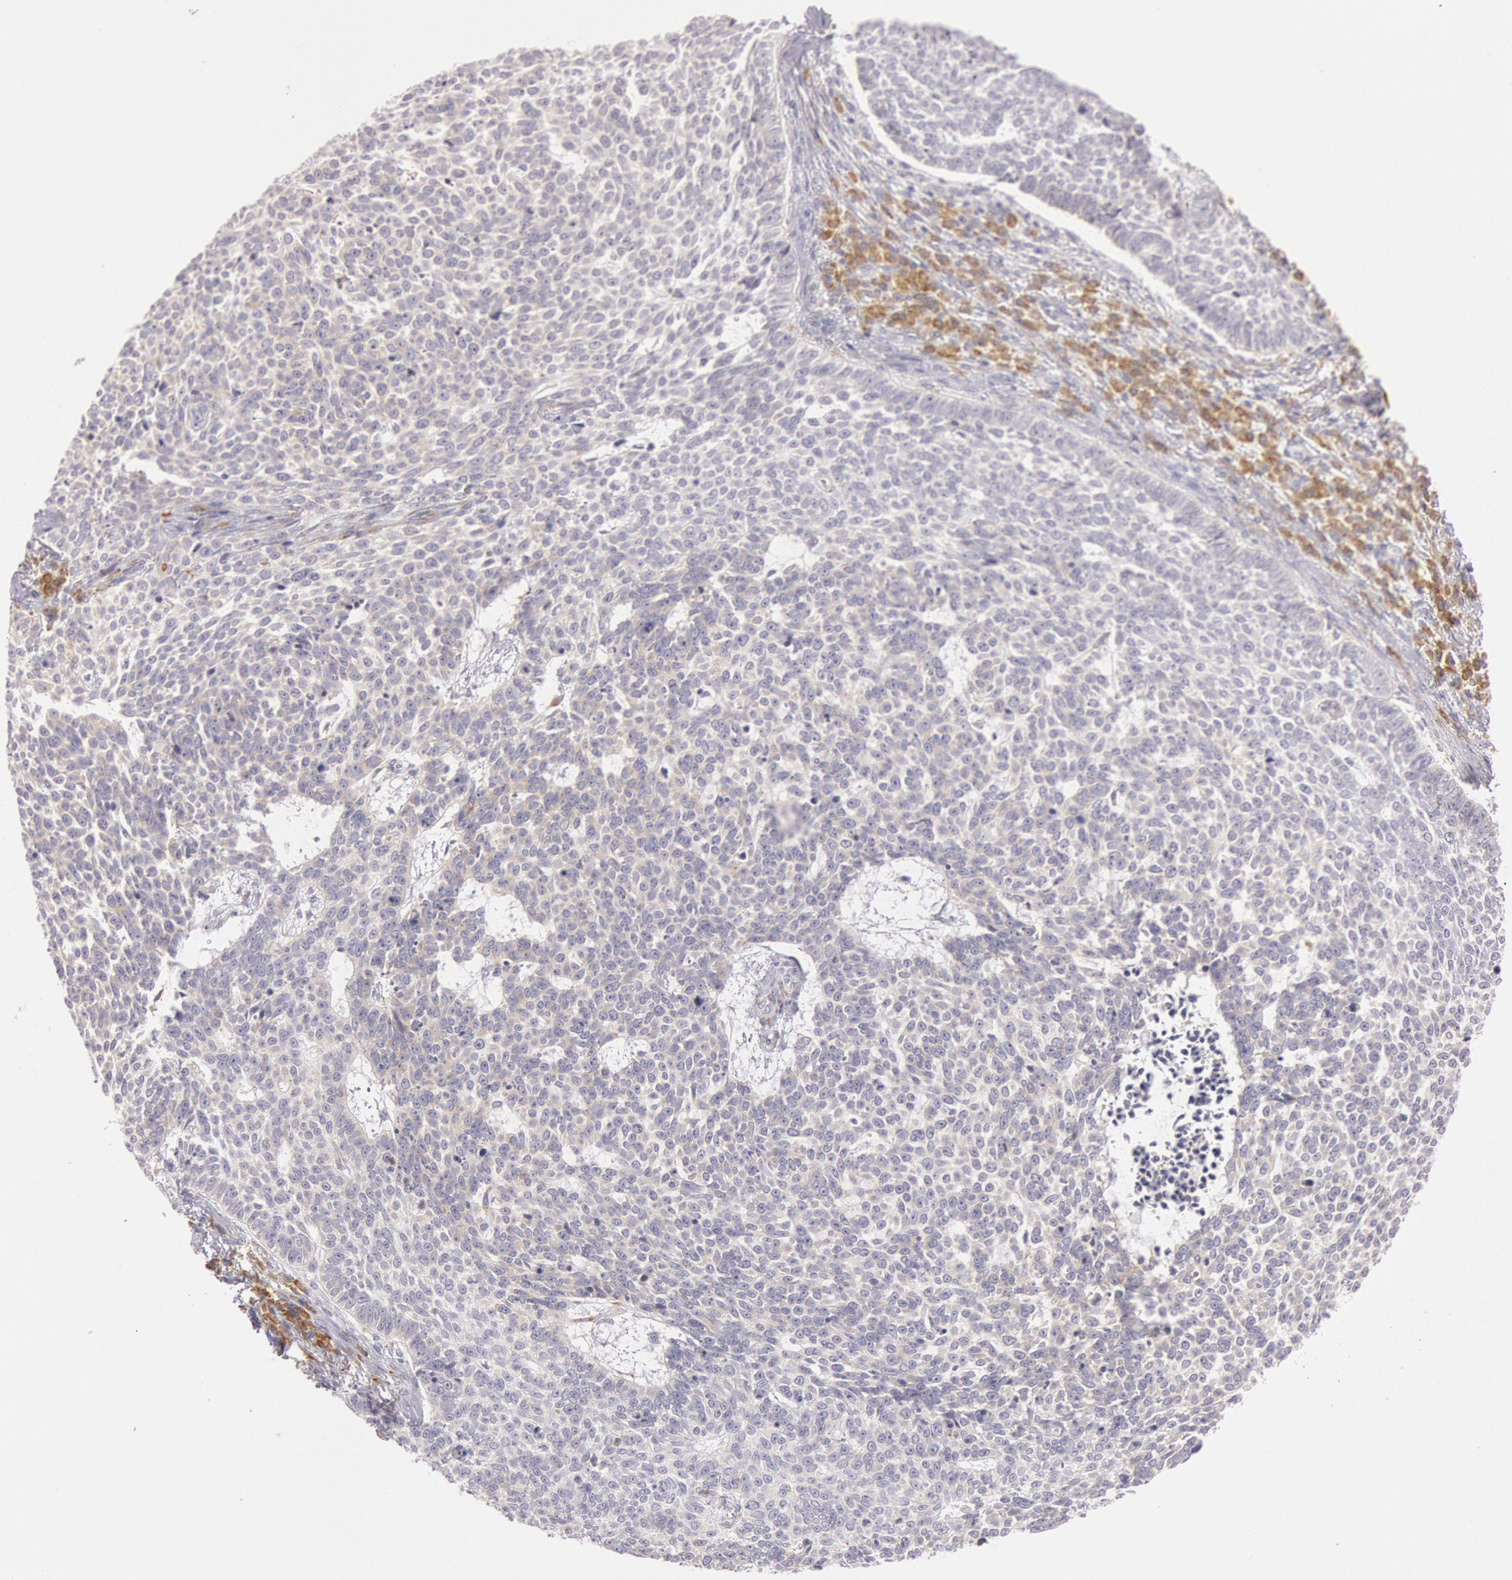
{"staining": {"intensity": "weak", "quantity": ">75%", "location": "nuclear"}, "tissue": "skin cancer", "cell_type": "Tumor cells", "image_type": "cancer", "snomed": [{"axis": "morphology", "description": "Basal cell carcinoma"}, {"axis": "topography", "description": "Skin"}], "caption": "Weak nuclear protein staining is appreciated in approximately >75% of tumor cells in skin basal cell carcinoma. (Brightfield microscopy of DAB IHC at high magnification).", "gene": "CIDEB", "patient": {"sex": "female", "age": 89}}